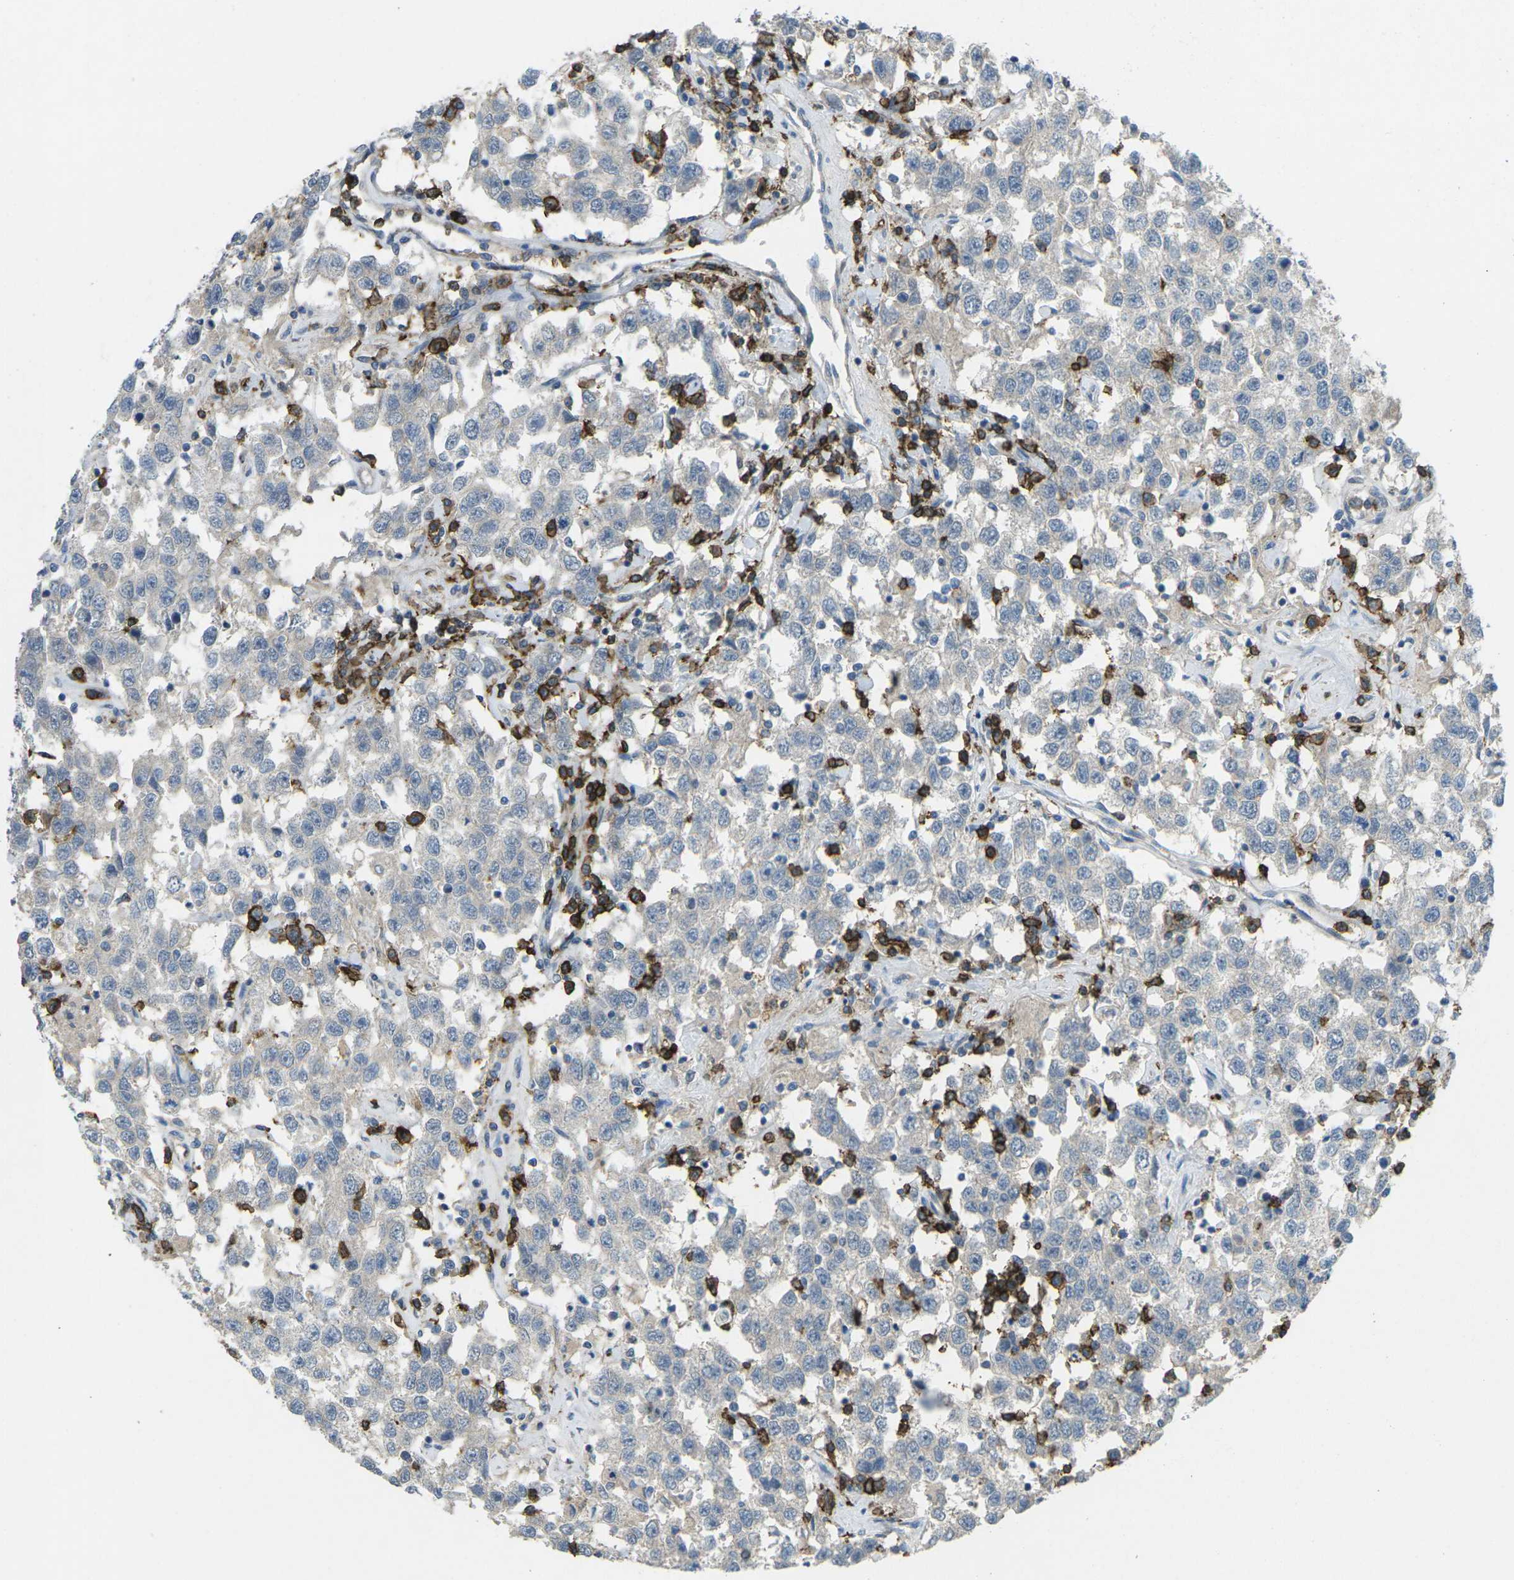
{"staining": {"intensity": "negative", "quantity": "none", "location": "none"}, "tissue": "testis cancer", "cell_type": "Tumor cells", "image_type": "cancer", "snomed": [{"axis": "morphology", "description": "Seminoma, NOS"}, {"axis": "topography", "description": "Testis"}], "caption": "Tumor cells are negative for protein expression in human testis seminoma.", "gene": "CD19", "patient": {"sex": "male", "age": 41}}